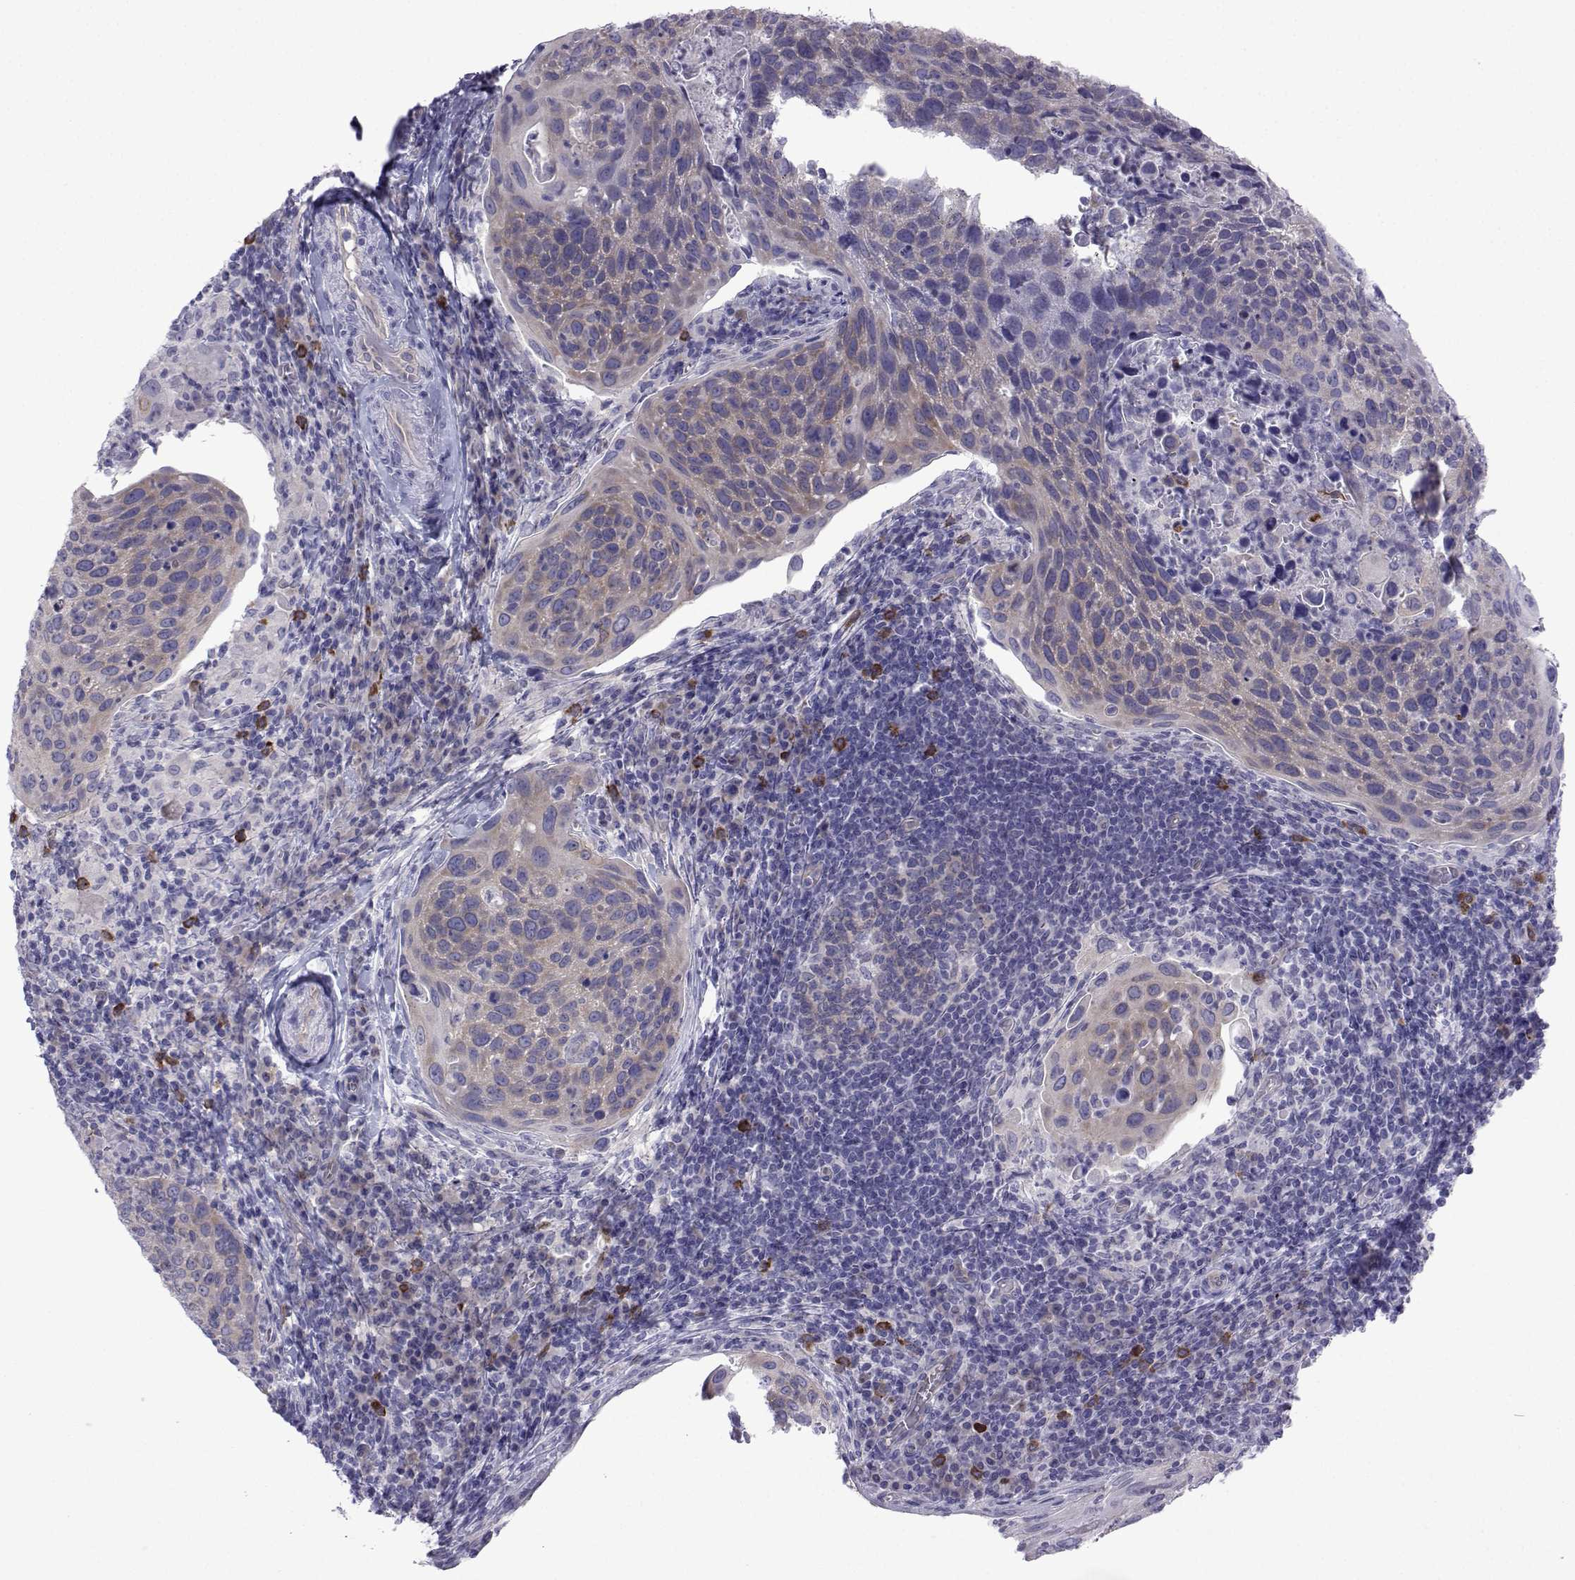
{"staining": {"intensity": "weak", "quantity": "25%-75%", "location": "cytoplasmic/membranous"}, "tissue": "cervical cancer", "cell_type": "Tumor cells", "image_type": "cancer", "snomed": [{"axis": "morphology", "description": "Squamous cell carcinoma, NOS"}, {"axis": "topography", "description": "Cervix"}], "caption": "A brown stain shows weak cytoplasmic/membranous expression of a protein in cervical cancer (squamous cell carcinoma) tumor cells.", "gene": "COL22A1", "patient": {"sex": "female", "age": 54}}